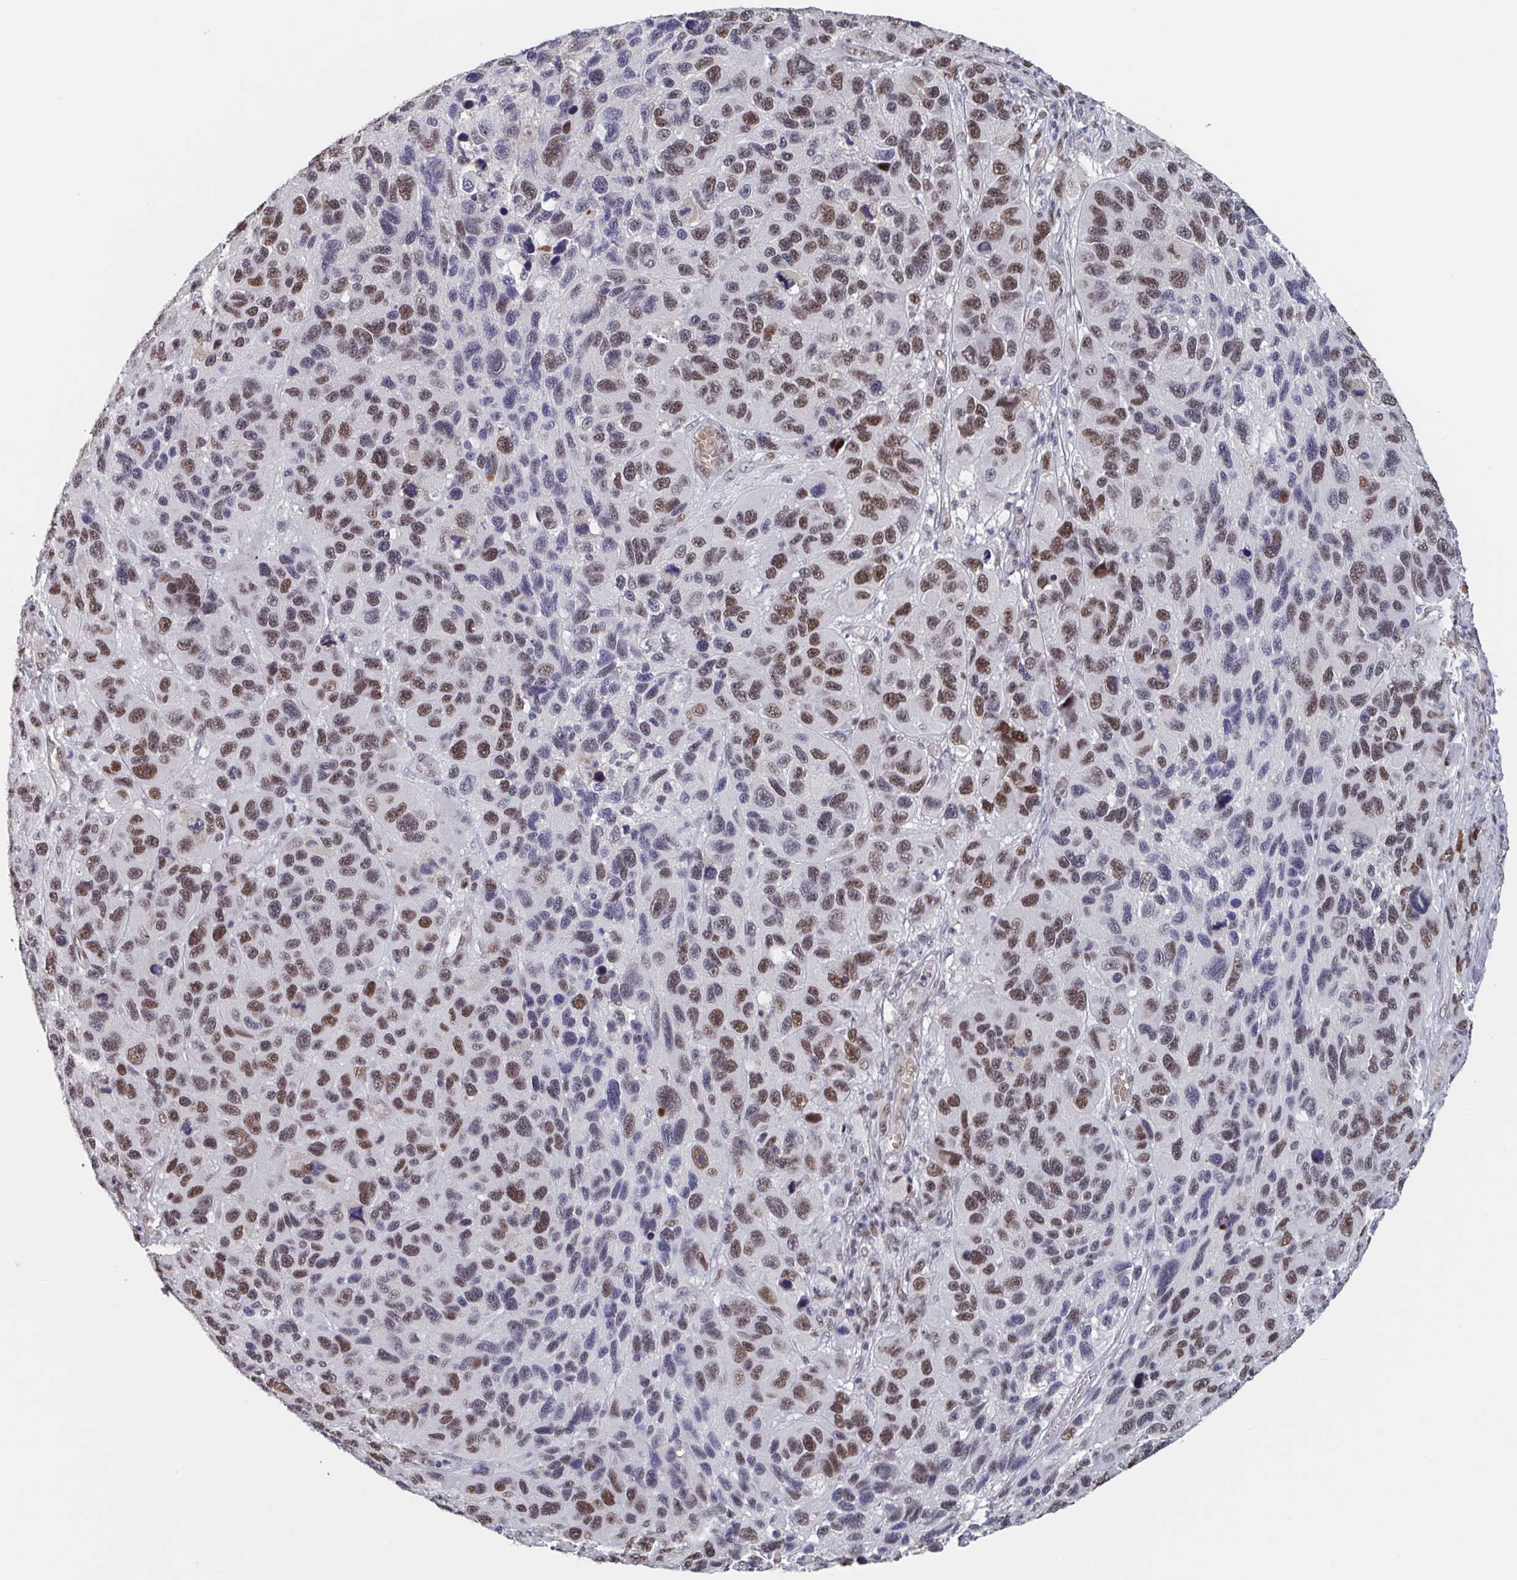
{"staining": {"intensity": "moderate", "quantity": ">75%", "location": "nuclear"}, "tissue": "melanoma", "cell_type": "Tumor cells", "image_type": "cancer", "snomed": [{"axis": "morphology", "description": "Malignant melanoma, NOS"}, {"axis": "topography", "description": "Skin"}], "caption": "A high-resolution image shows immunohistochemistry staining of melanoma, which exhibits moderate nuclear staining in about >75% of tumor cells.", "gene": "BCL7B", "patient": {"sex": "male", "age": 53}}